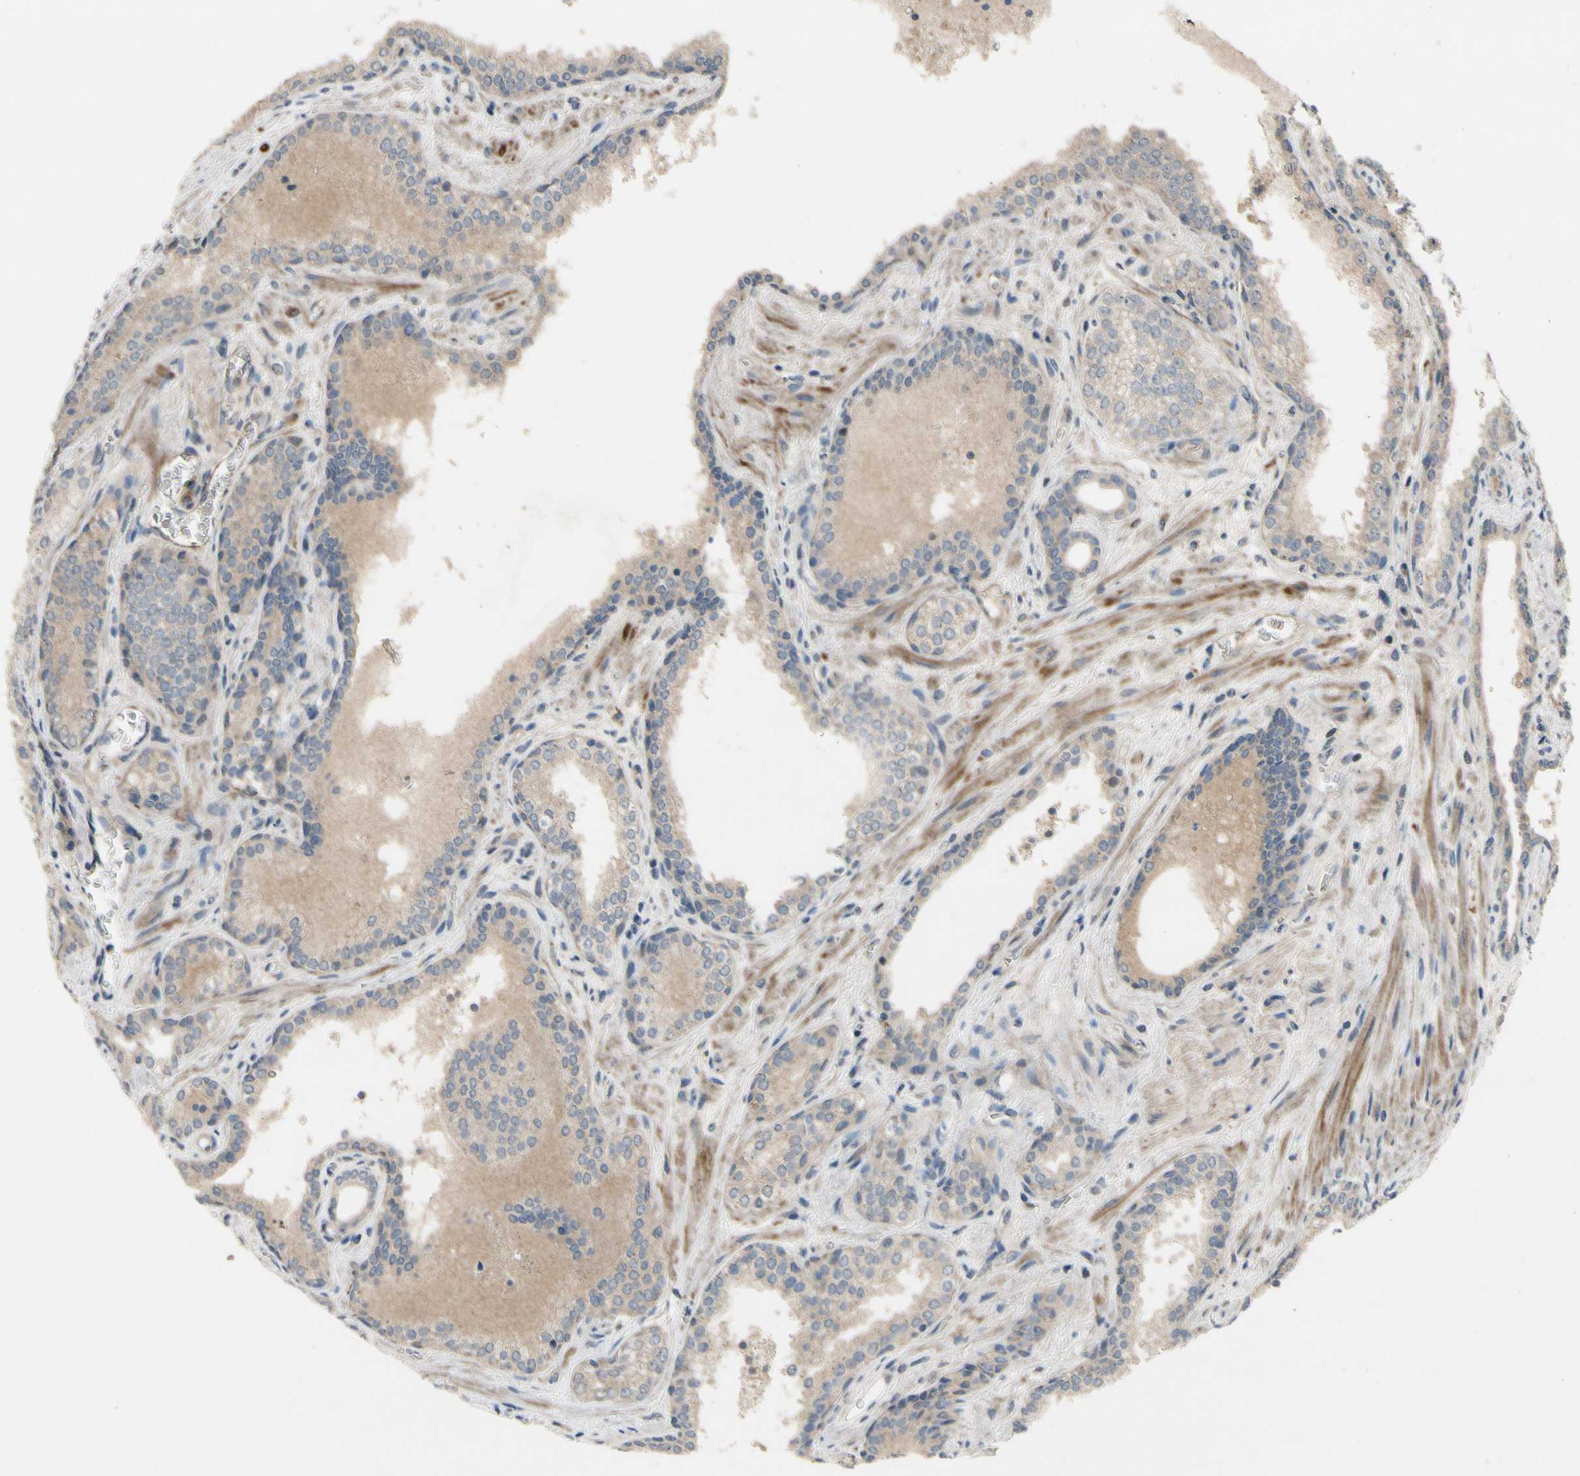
{"staining": {"intensity": "weak", "quantity": ">75%", "location": "cytoplasmic/membranous"}, "tissue": "prostate cancer", "cell_type": "Tumor cells", "image_type": "cancer", "snomed": [{"axis": "morphology", "description": "Adenocarcinoma, Low grade"}, {"axis": "topography", "description": "Prostate"}], "caption": "Brown immunohistochemical staining in prostate cancer shows weak cytoplasmic/membranous staining in approximately >75% of tumor cells. (IHC, brightfield microscopy, high magnification).", "gene": "ICAM5", "patient": {"sex": "male", "age": 60}}